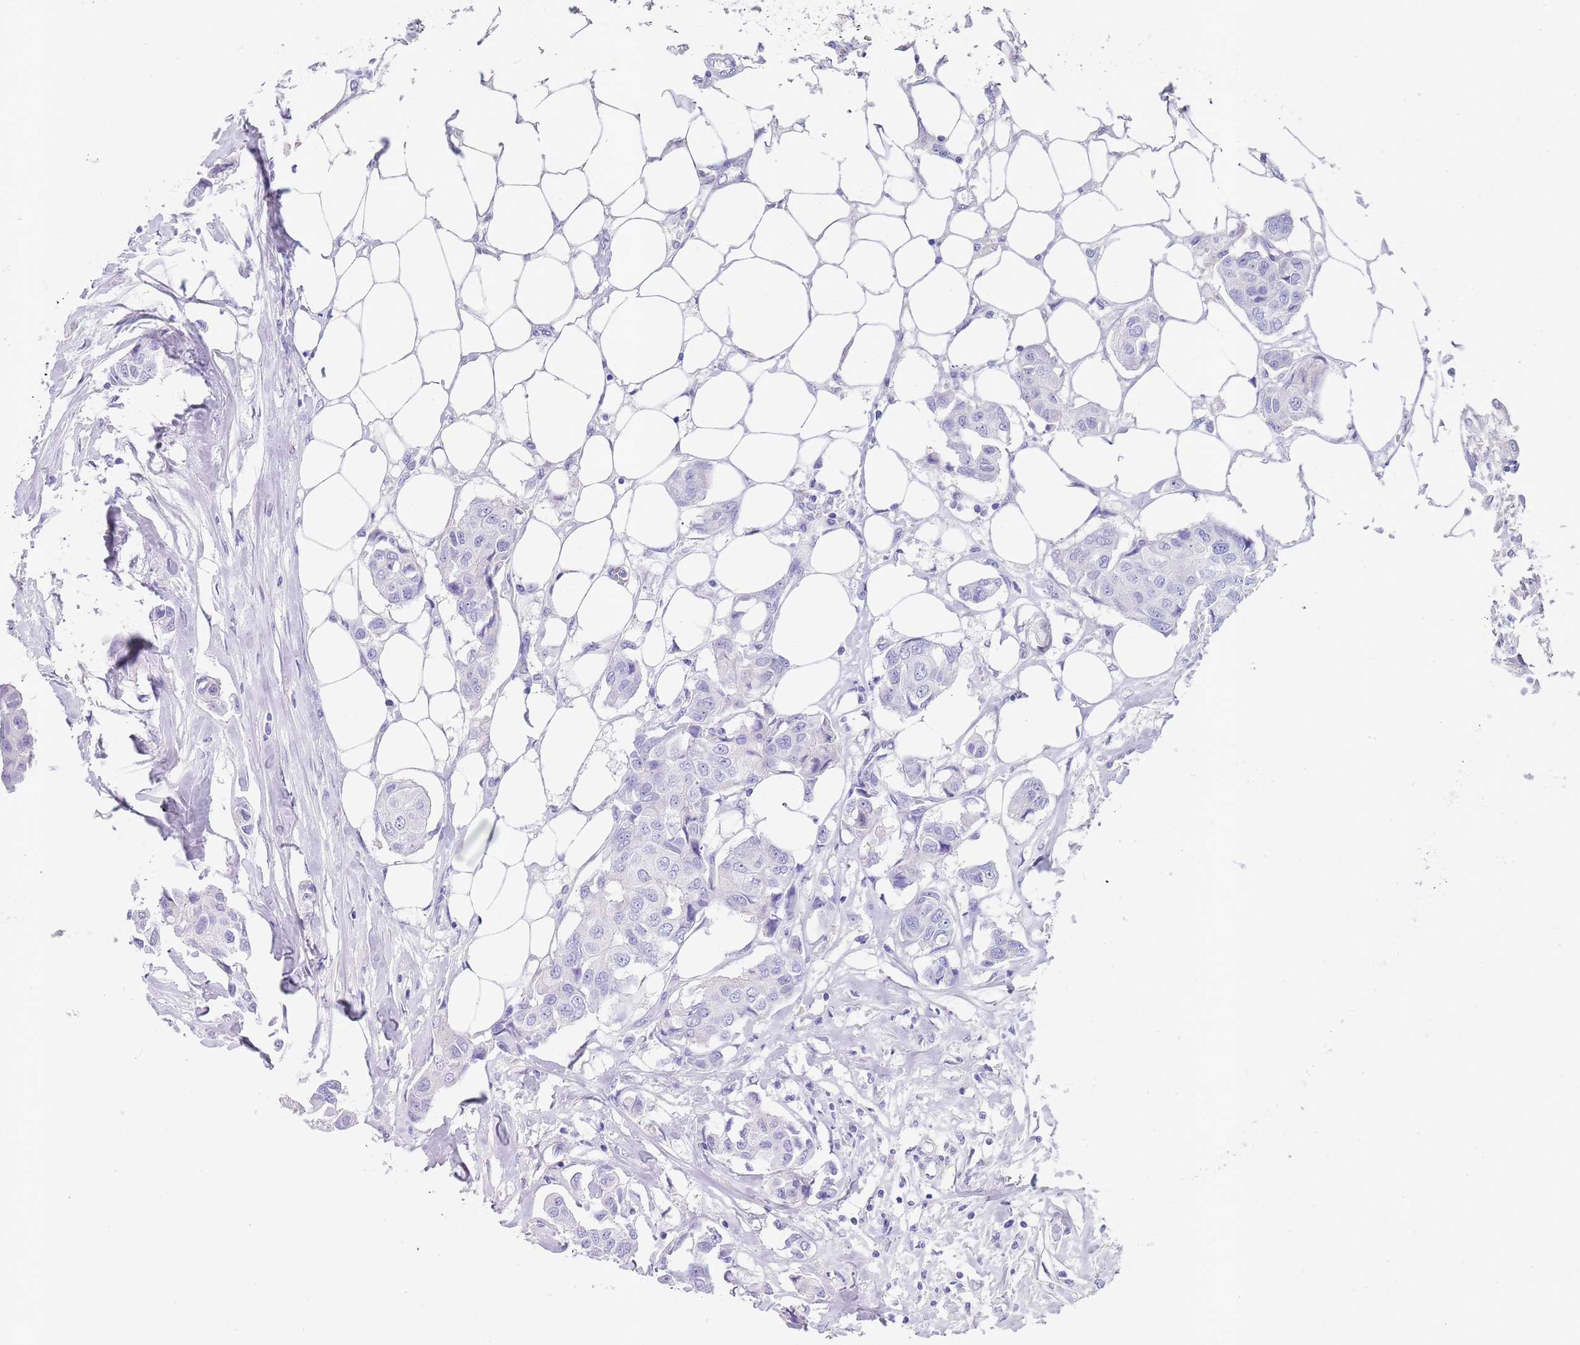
{"staining": {"intensity": "negative", "quantity": "none", "location": "none"}, "tissue": "breast cancer", "cell_type": "Tumor cells", "image_type": "cancer", "snomed": [{"axis": "morphology", "description": "Duct carcinoma"}, {"axis": "topography", "description": "Breast"}, {"axis": "topography", "description": "Lymph node"}], "caption": "Immunohistochemical staining of invasive ductal carcinoma (breast) displays no significant staining in tumor cells.", "gene": "CPXM2", "patient": {"sex": "female", "age": 80}}